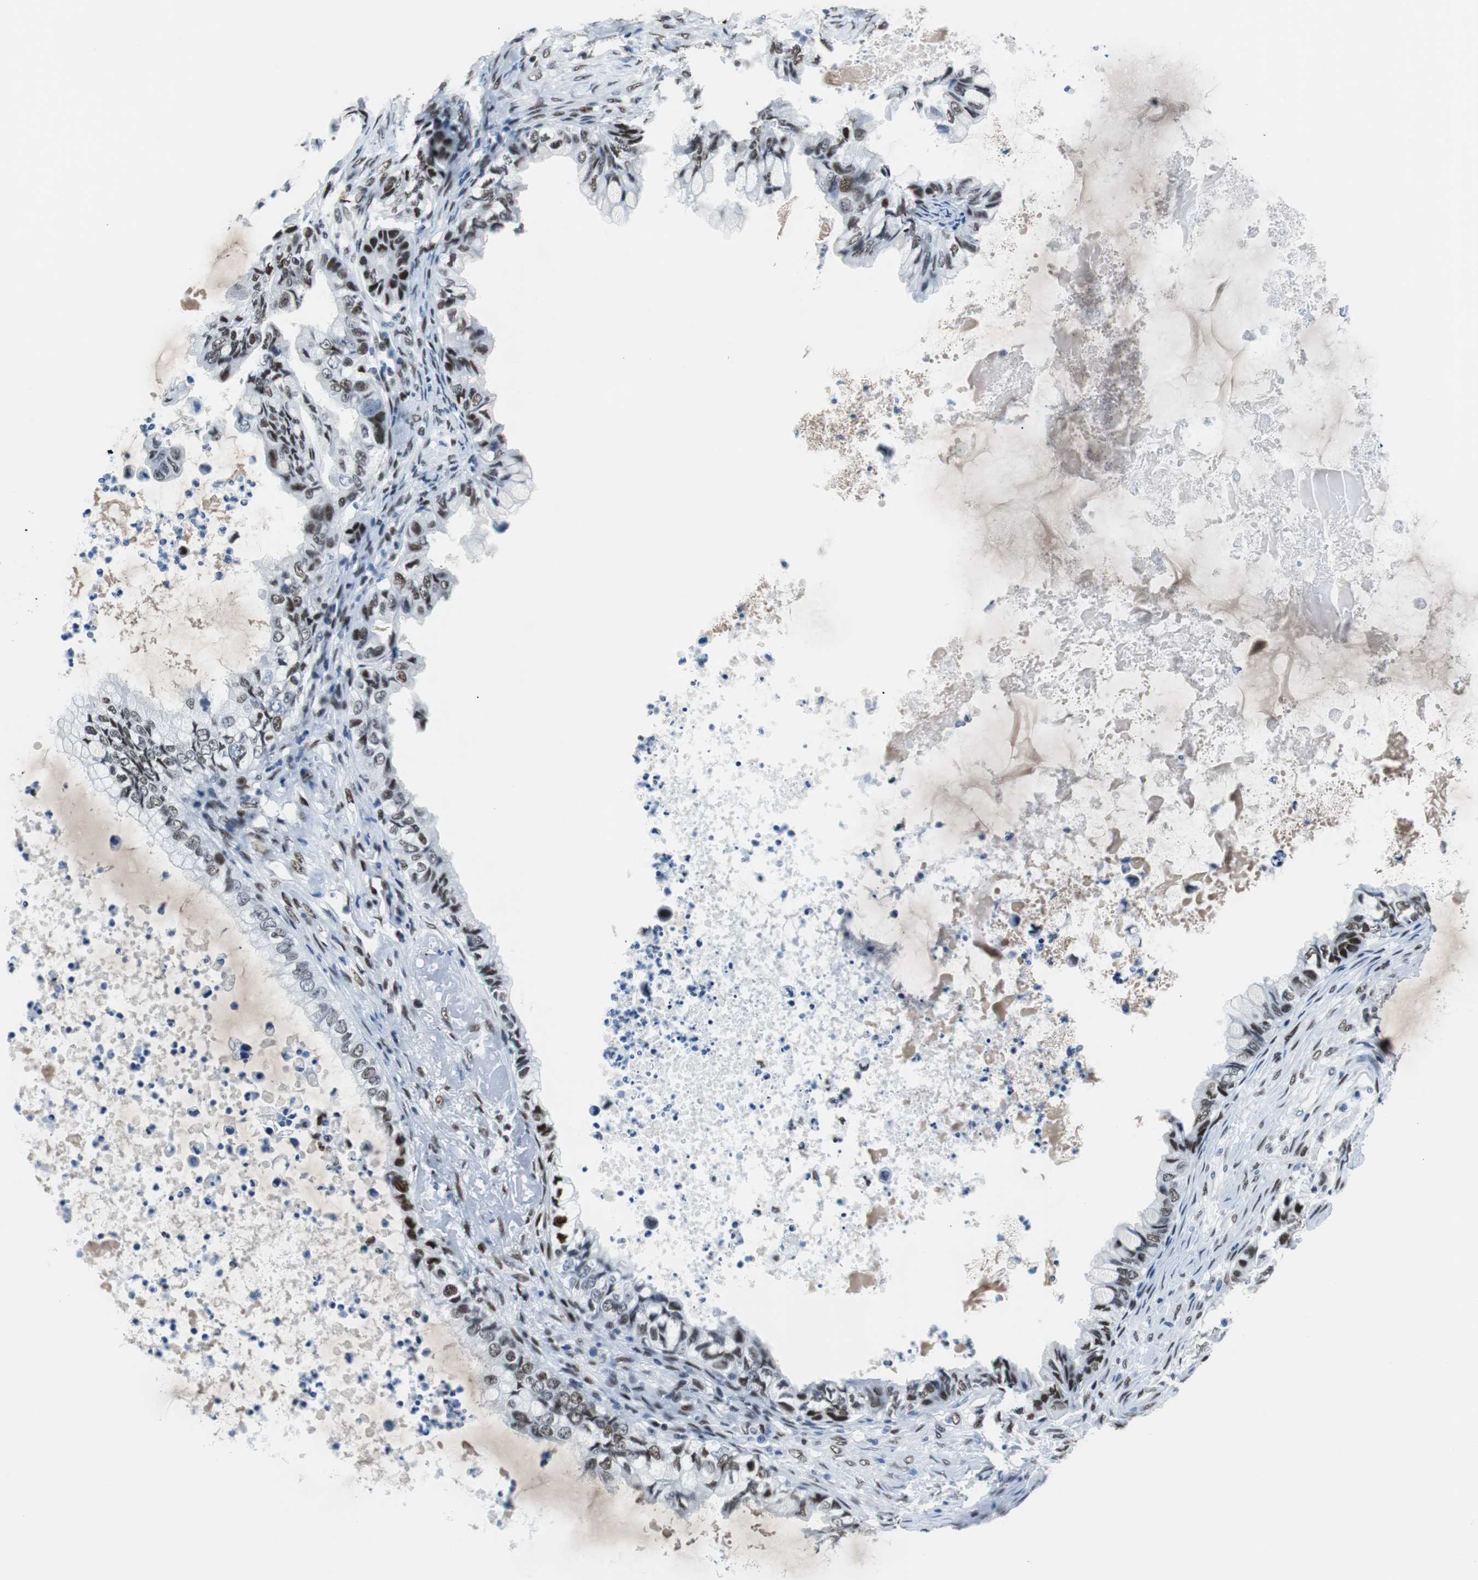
{"staining": {"intensity": "moderate", "quantity": ">75%", "location": "nuclear"}, "tissue": "ovarian cancer", "cell_type": "Tumor cells", "image_type": "cancer", "snomed": [{"axis": "morphology", "description": "Cystadenocarcinoma, mucinous, NOS"}, {"axis": "topography", "description": "Ovary"}], "caption": "The immunohistochemical stain highlights moderate nuclear staining in tumor cells of ovarian mucinous cystadenocarcinoma tissue. (DAB IHC with brightfield microscopy, high magnification).", "gene": "JUN", "patient": {"sex": "female", "age": 80}}